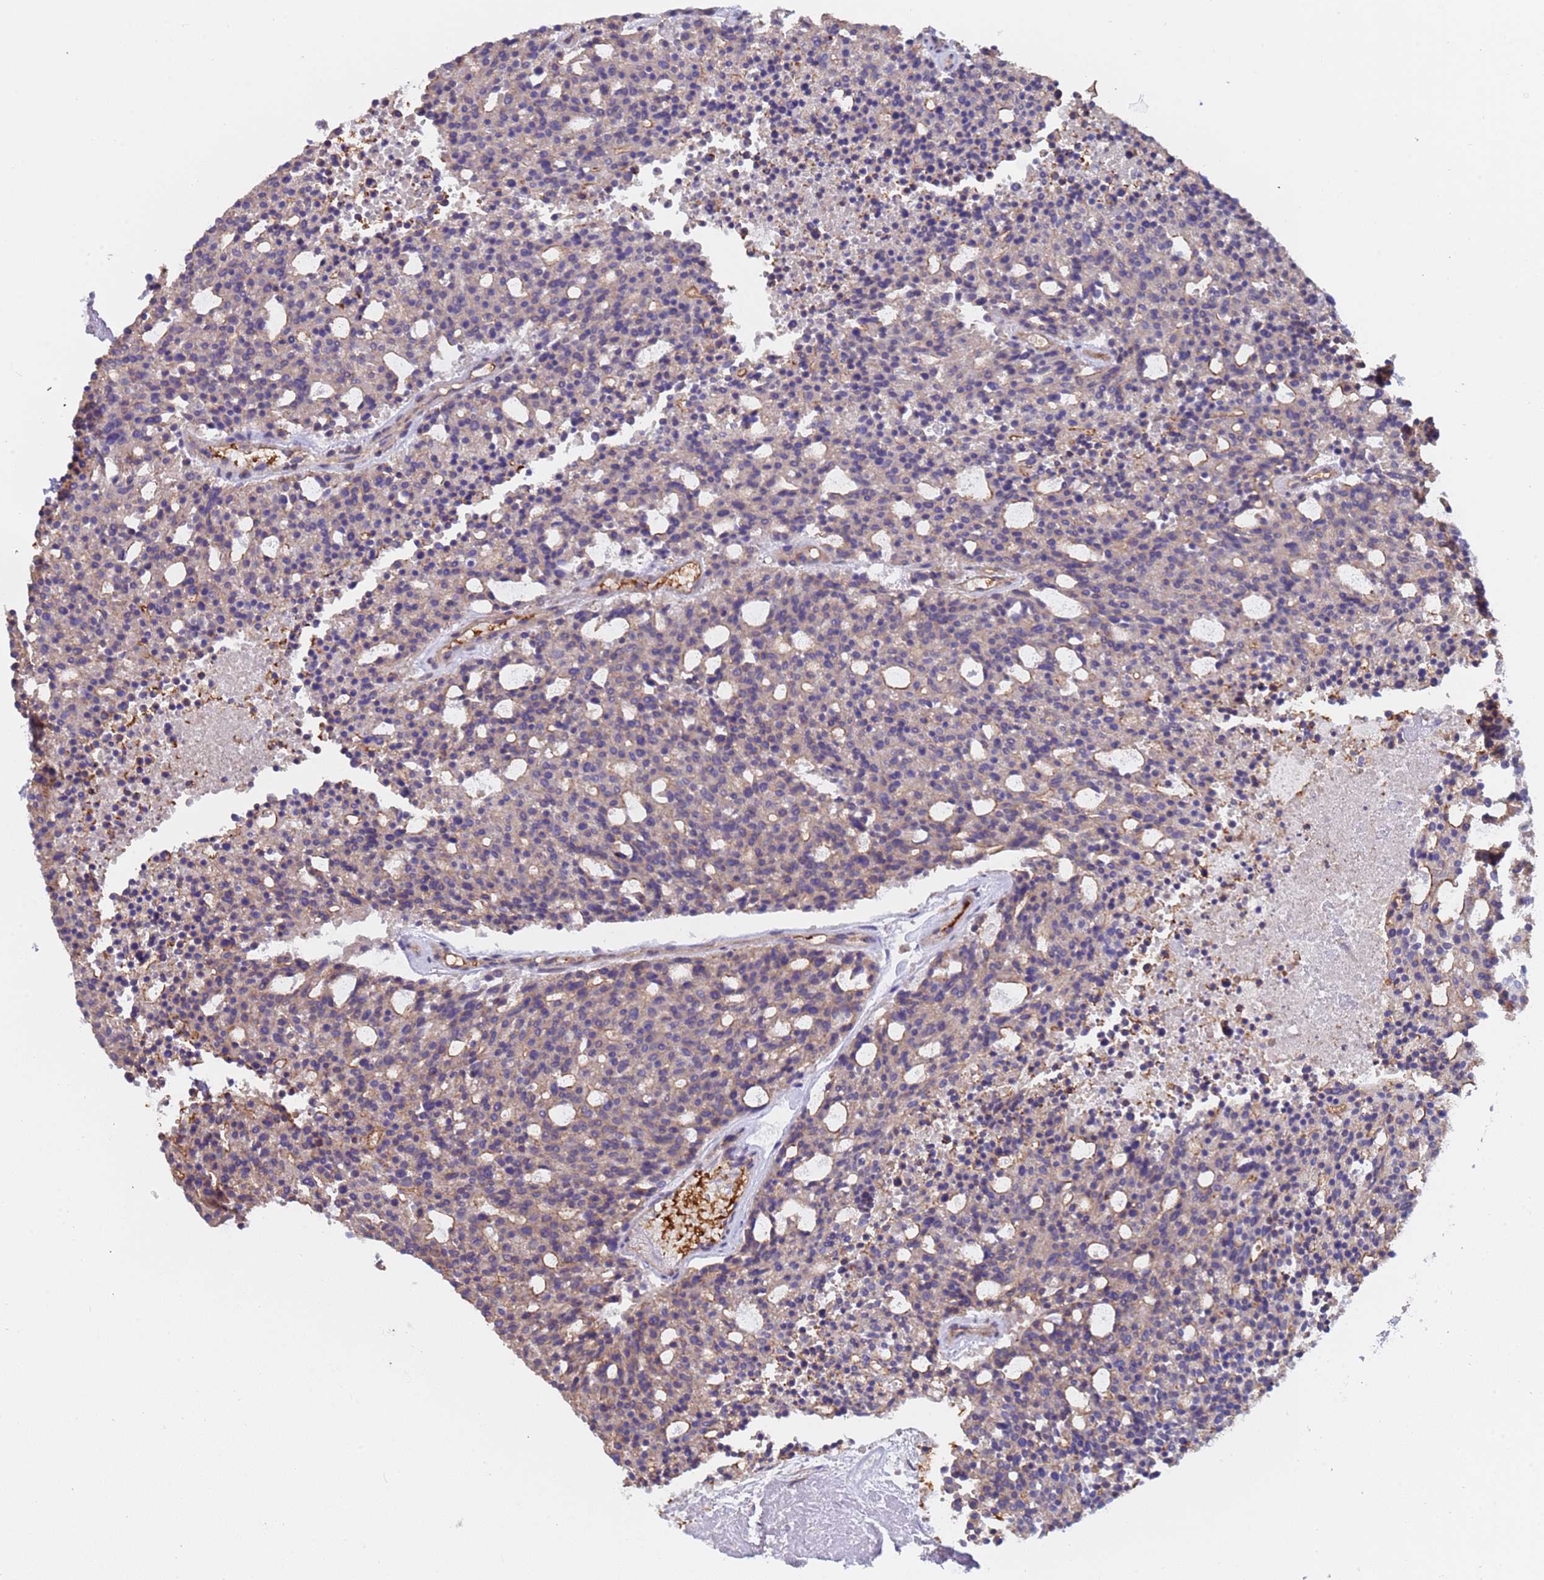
{"staining": {"intensity": "weak", "quantity": "<25%", "location": "cytoplasmic/membranous"}, "tissue": "carcinoid", "cell_type": "Tumor cells", "image_type": "cancer", "snomed": [{"axis": "morphology", "description": "Carcinoid, malignant, NOS"}, {"axis": "topography", "description": "Pancreas"}], "caption": "There is no significant positivity in tumor cells of malignant carcinoid. (Immunohistochemistry, brightfield microscopy, high magnification).", "gene": "ZNF248", "patient": {"sex": "female", "age": 54}}